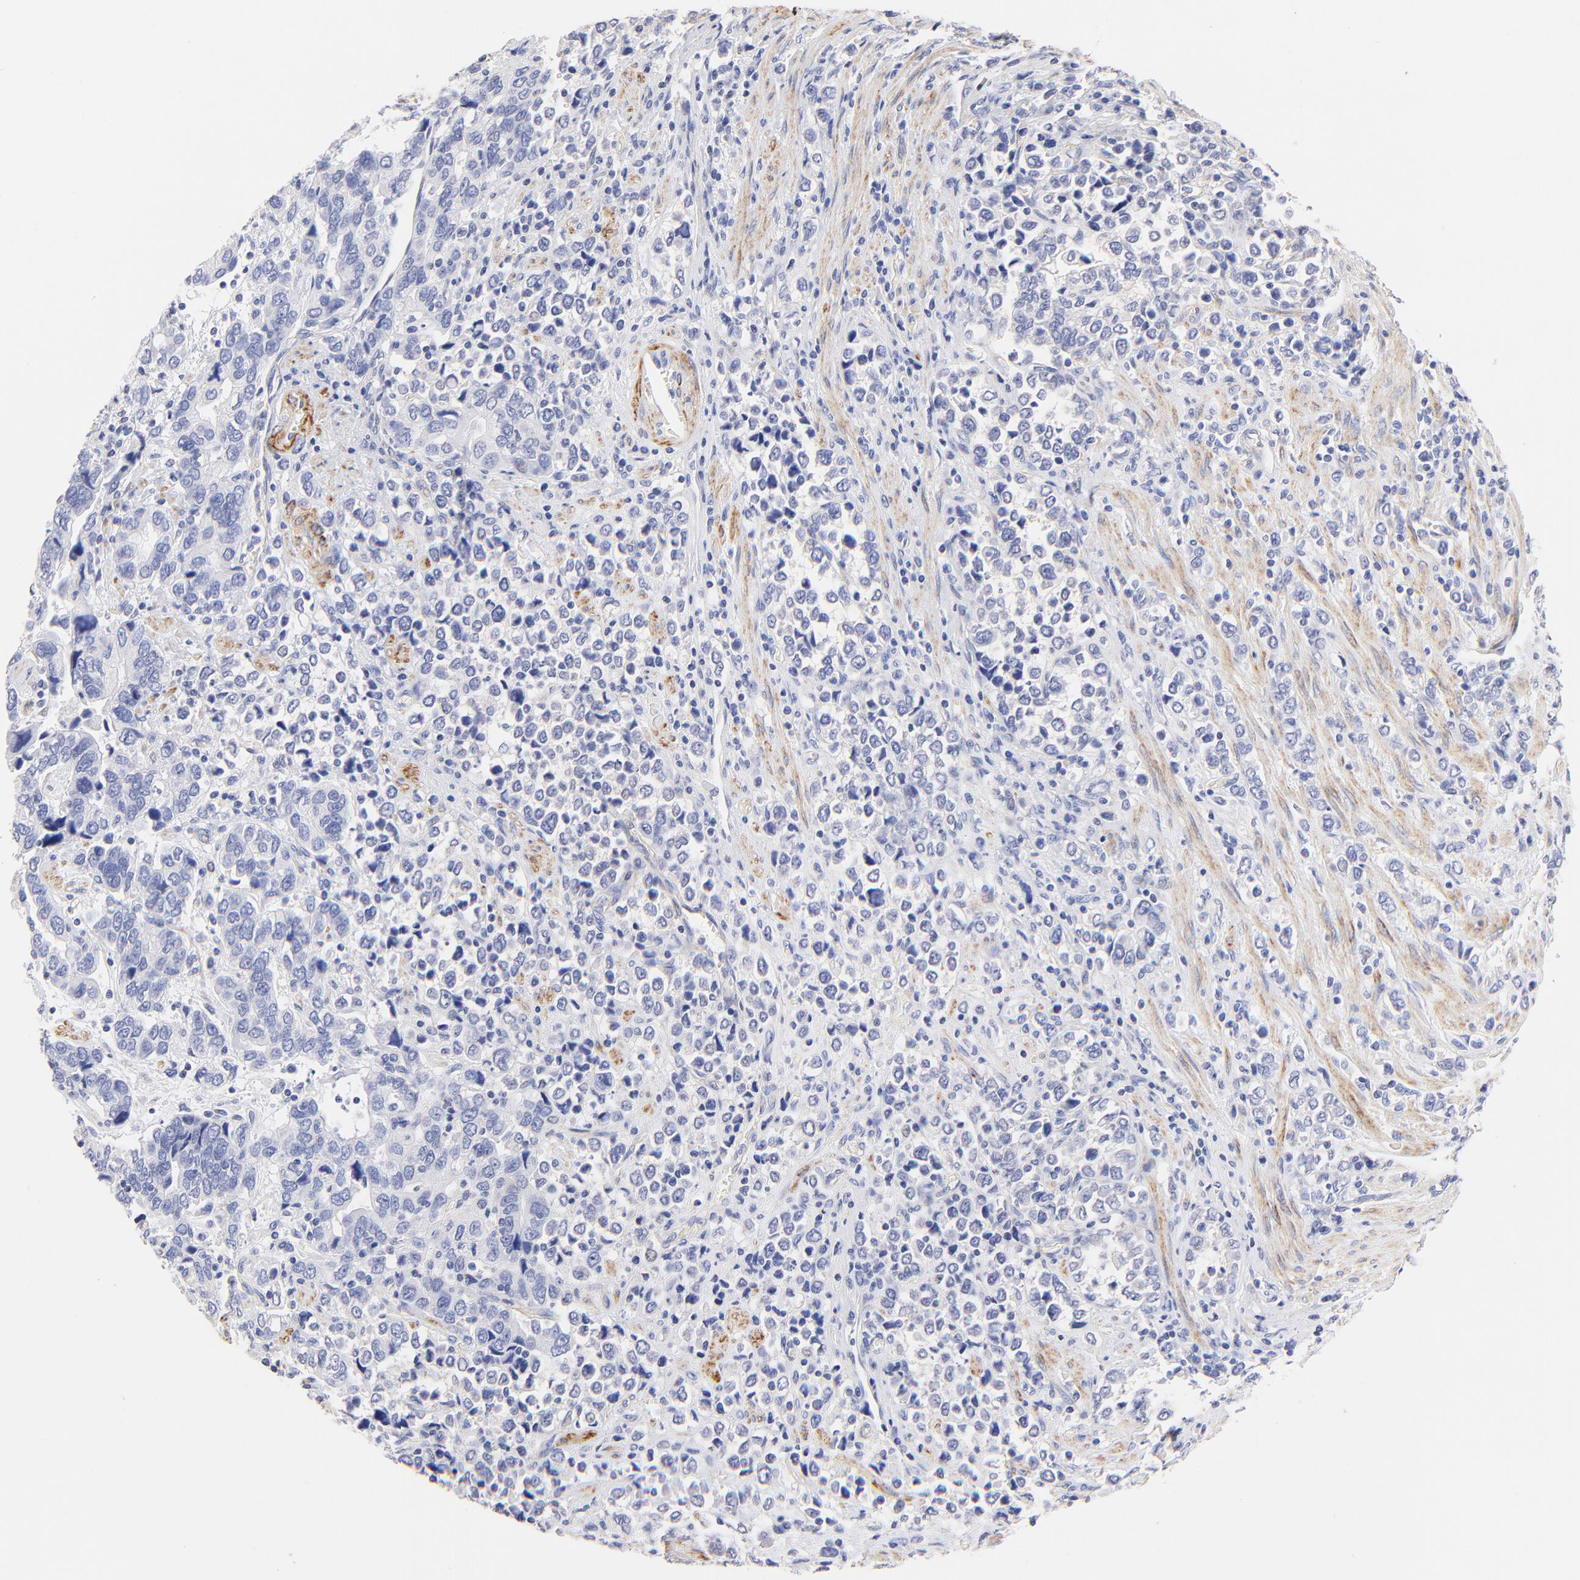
{"staining": {"intensity": "negative", "quantity": "none", "location": "none"}, "tissue": "stomach cancer", "cell_type": "Tumor cells", "image_type": "cancer", "snomed": [{"axis": "morphology", "description": "Adenocarcinoma, NOS"}, {"axis": "topography", "description": "Stomach, upper"}], "caption": "Tumor cells are negative for protein expression in human stomach cancer (adenocarcinoma).", "gene": "ACTRT1", "patient": {"sex": "male", "age": 76}}